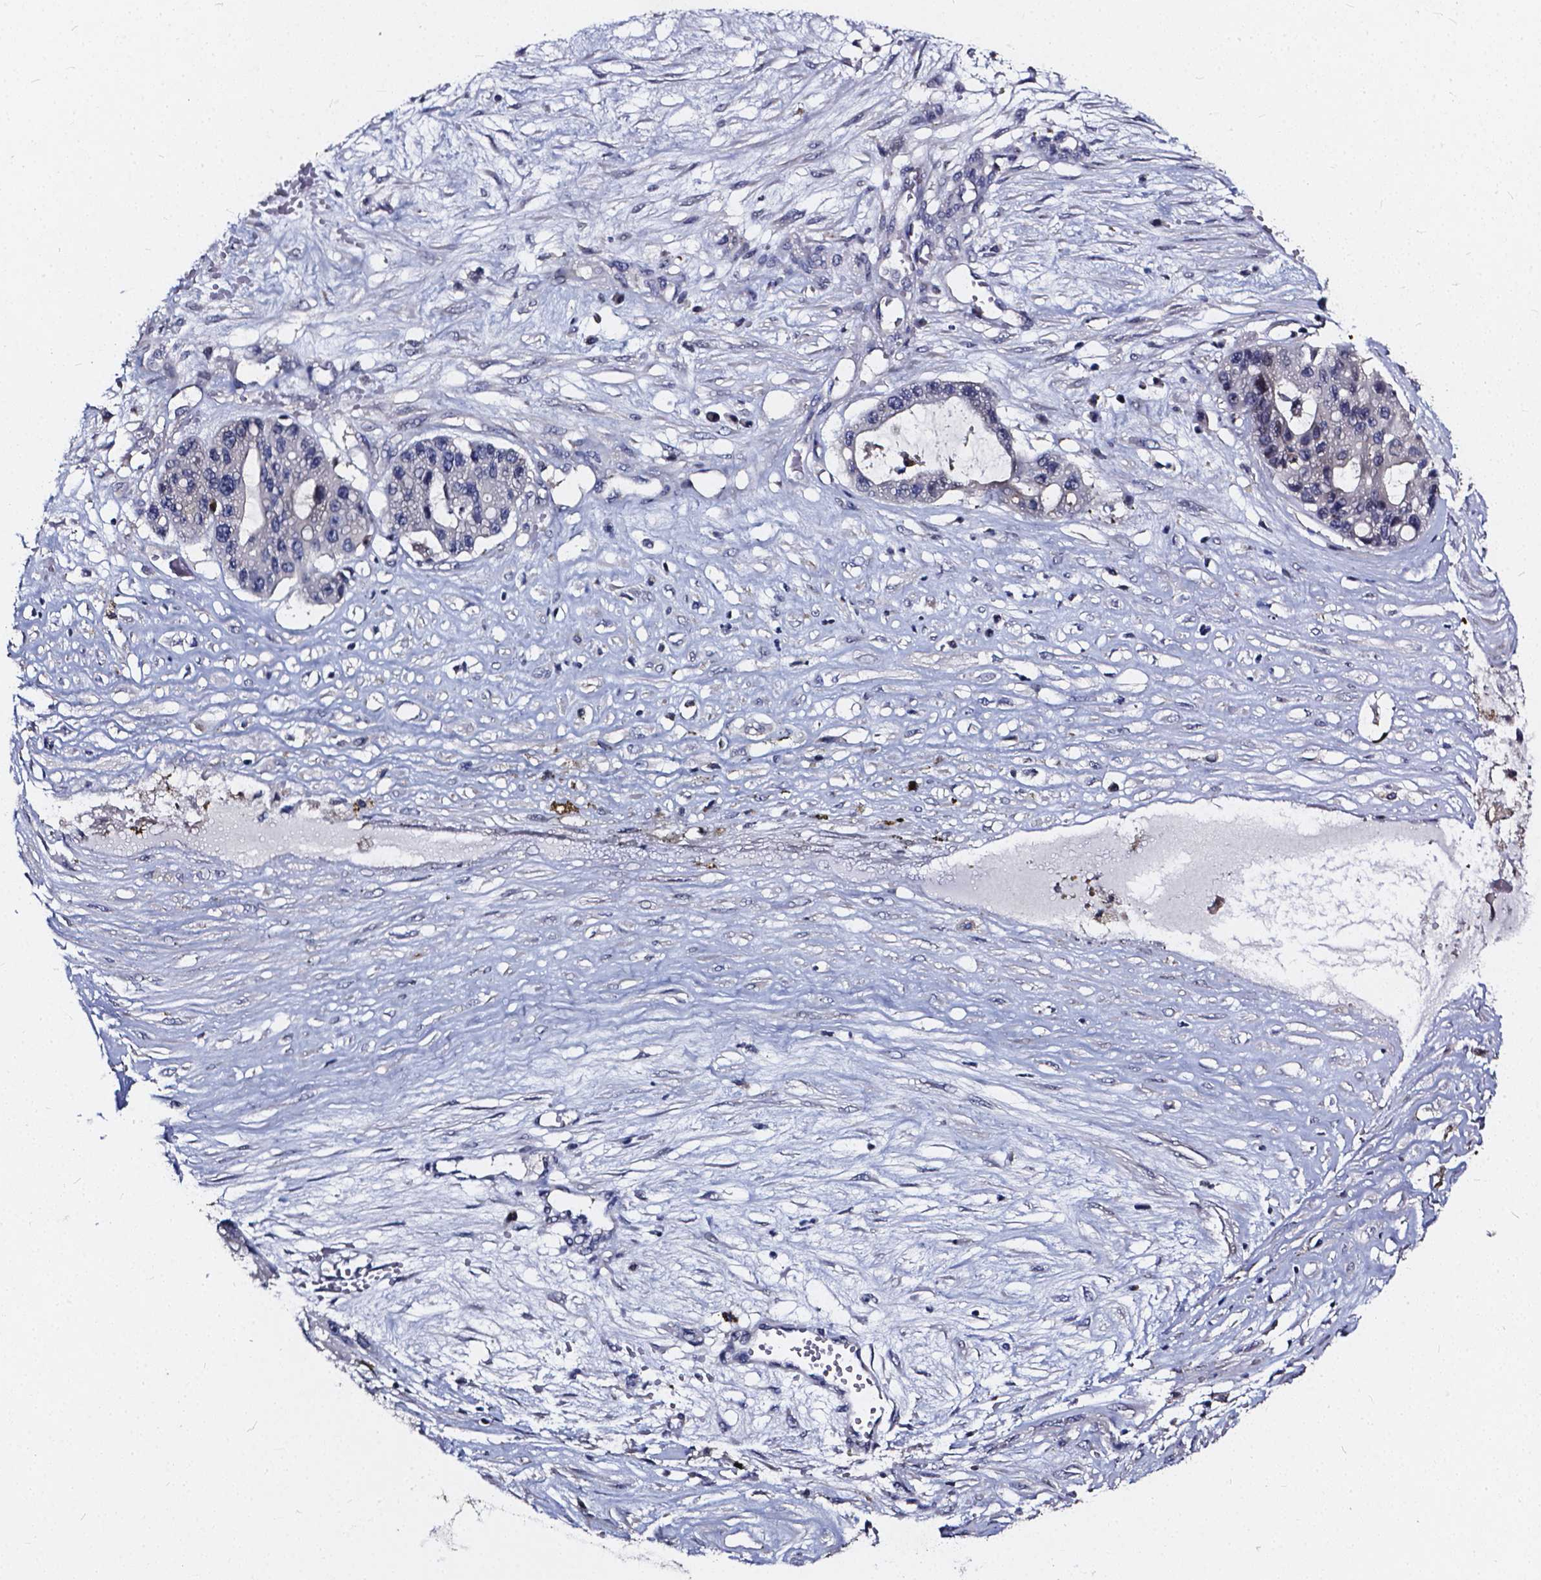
{"staining": {"intensity": "negative", "quantity": "none", "location": "none"}, "tissue": "ovarian cancer", "cell_type": "Tumor cells", "image_type": "cancer", "snomed": [{"axis": "morphology", "description": "Cystadenocarcinoma, serous, NOS"}, {"axis": "topography", "description": "Ovary"}], "caption": "This is an IHC micrograph of human ovarian cancer (serous cystadenocarcinoma). There is no staining in tumor cells.", "gene": "SOWAHA", "patient": {"sex": "female", "age": 56}}